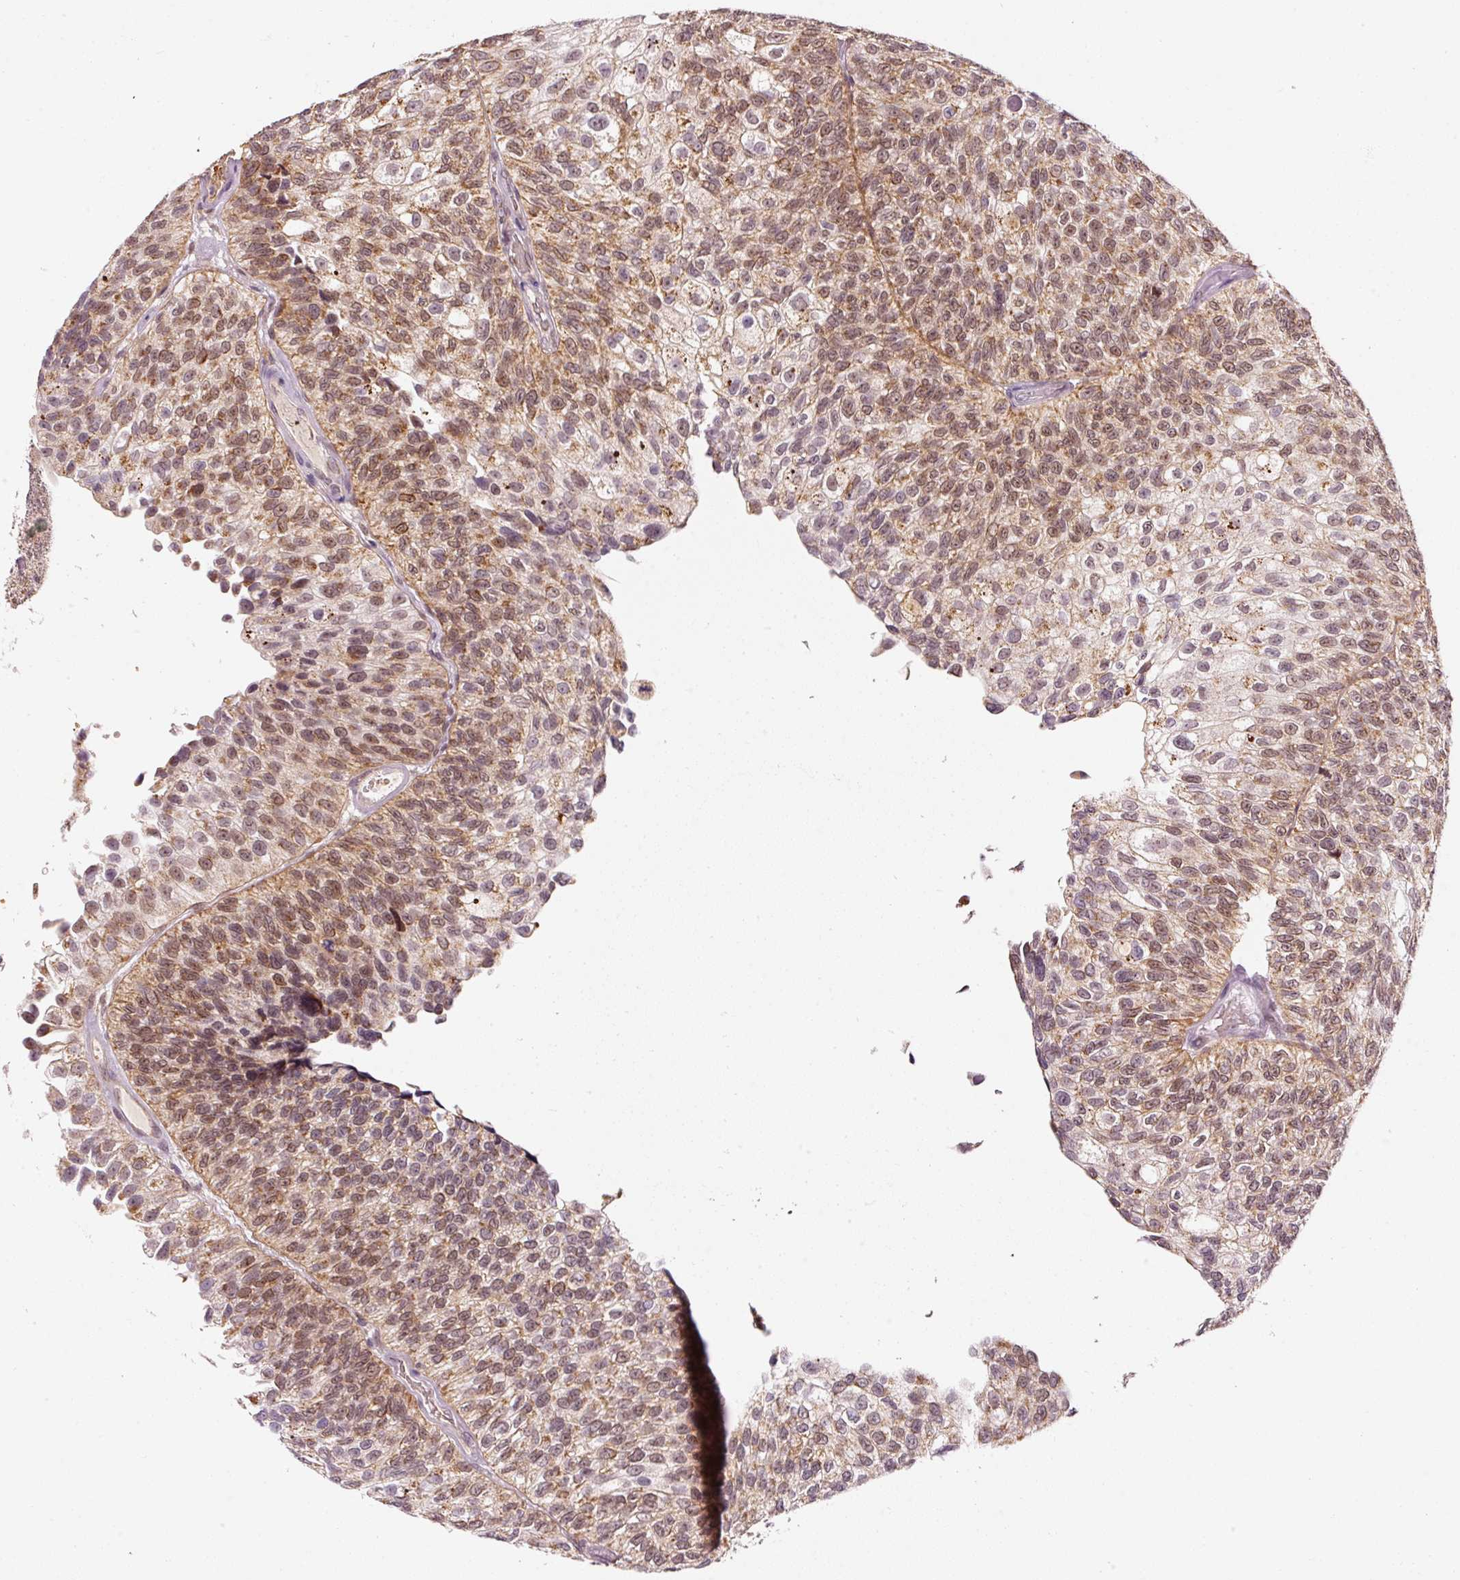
{"staining": {"intensity": "moderate", "quantity": ">75%", "location": "cytoplasmic/membranous,nuclear"}, "tissue": "urothelial cancer", "cell_type": "Tumor cells", "image_type": "cancer", "snomed": [{"axis": "morphology", "description": "Urothelial carcinoma, NOS"}, {"axis": "topography", "description": "Urinary bladder"}], "caption": "Immunohistochemistry (IHC) micrograph of neoplastic tissue: transitional cell carcinoma stained using immunohistochemistry (IHC) demonstrates medium levels of moderate protein expression localized specifically in the cytoplasmic/membranous and nuclear of tumor cells, appearing as a cytoplasmic/membranous and nuclear brown color.", "gene": "ZNF460", "patient": {"sex": "male", "age": 87}}